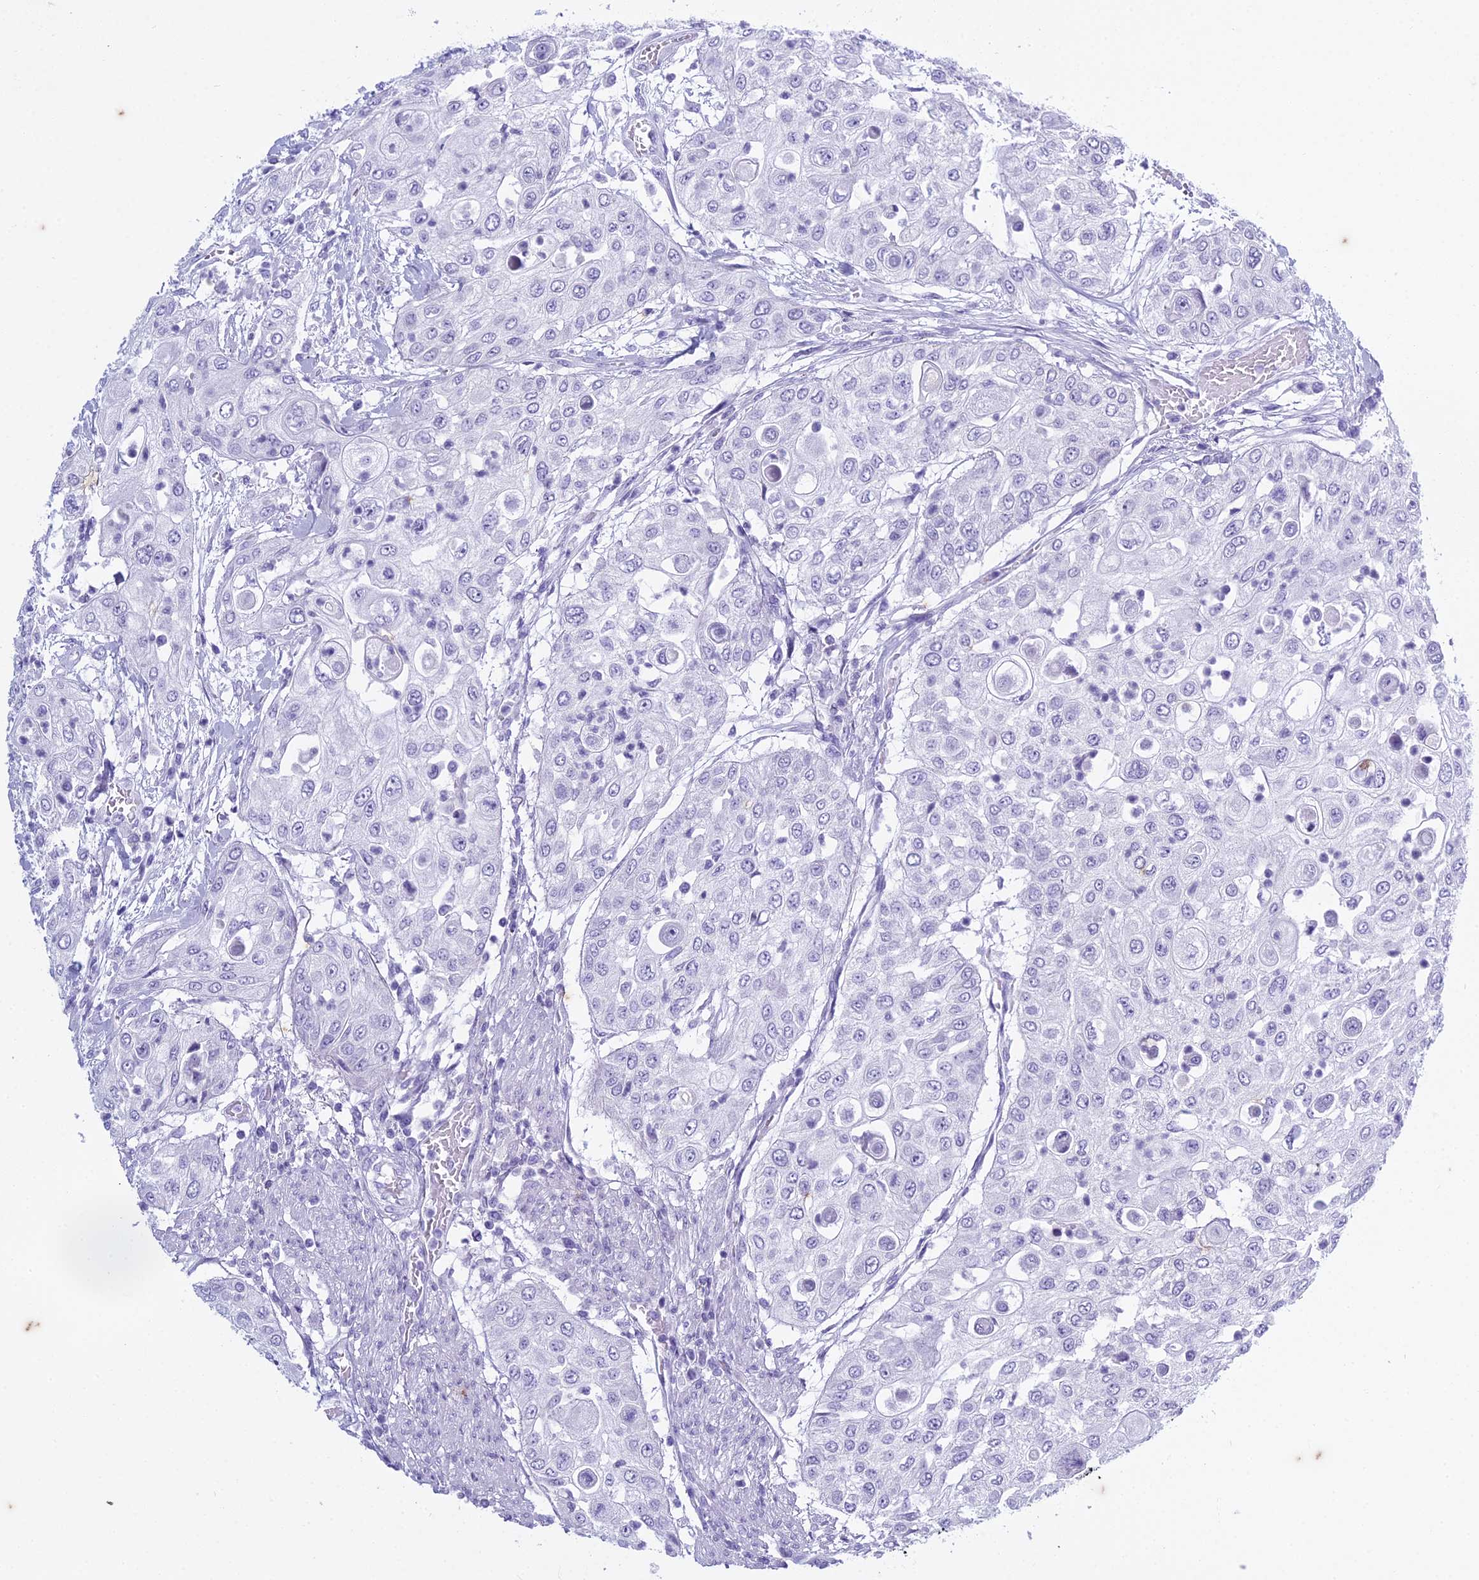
{"staining": {"intensity": "negative", "quantity": "none", "location": "none"}, "tissue": "urothelial cancer", "cell_type": "Tumor cells", "image_type": "cancer", "snomed": [{"axis": "morphology", "description": "Urothelial carcinoma, High grade"}, {"axis": "topography", "description": "Urinary bladder"}], "caption": "Urothelial carcinoma (high-grade) stained for a protein using immunohistochemistry (IHC) shows no staining tumor cells.", "gene": "HMGB4", "patient": {"sex": "female", "age": 79}}